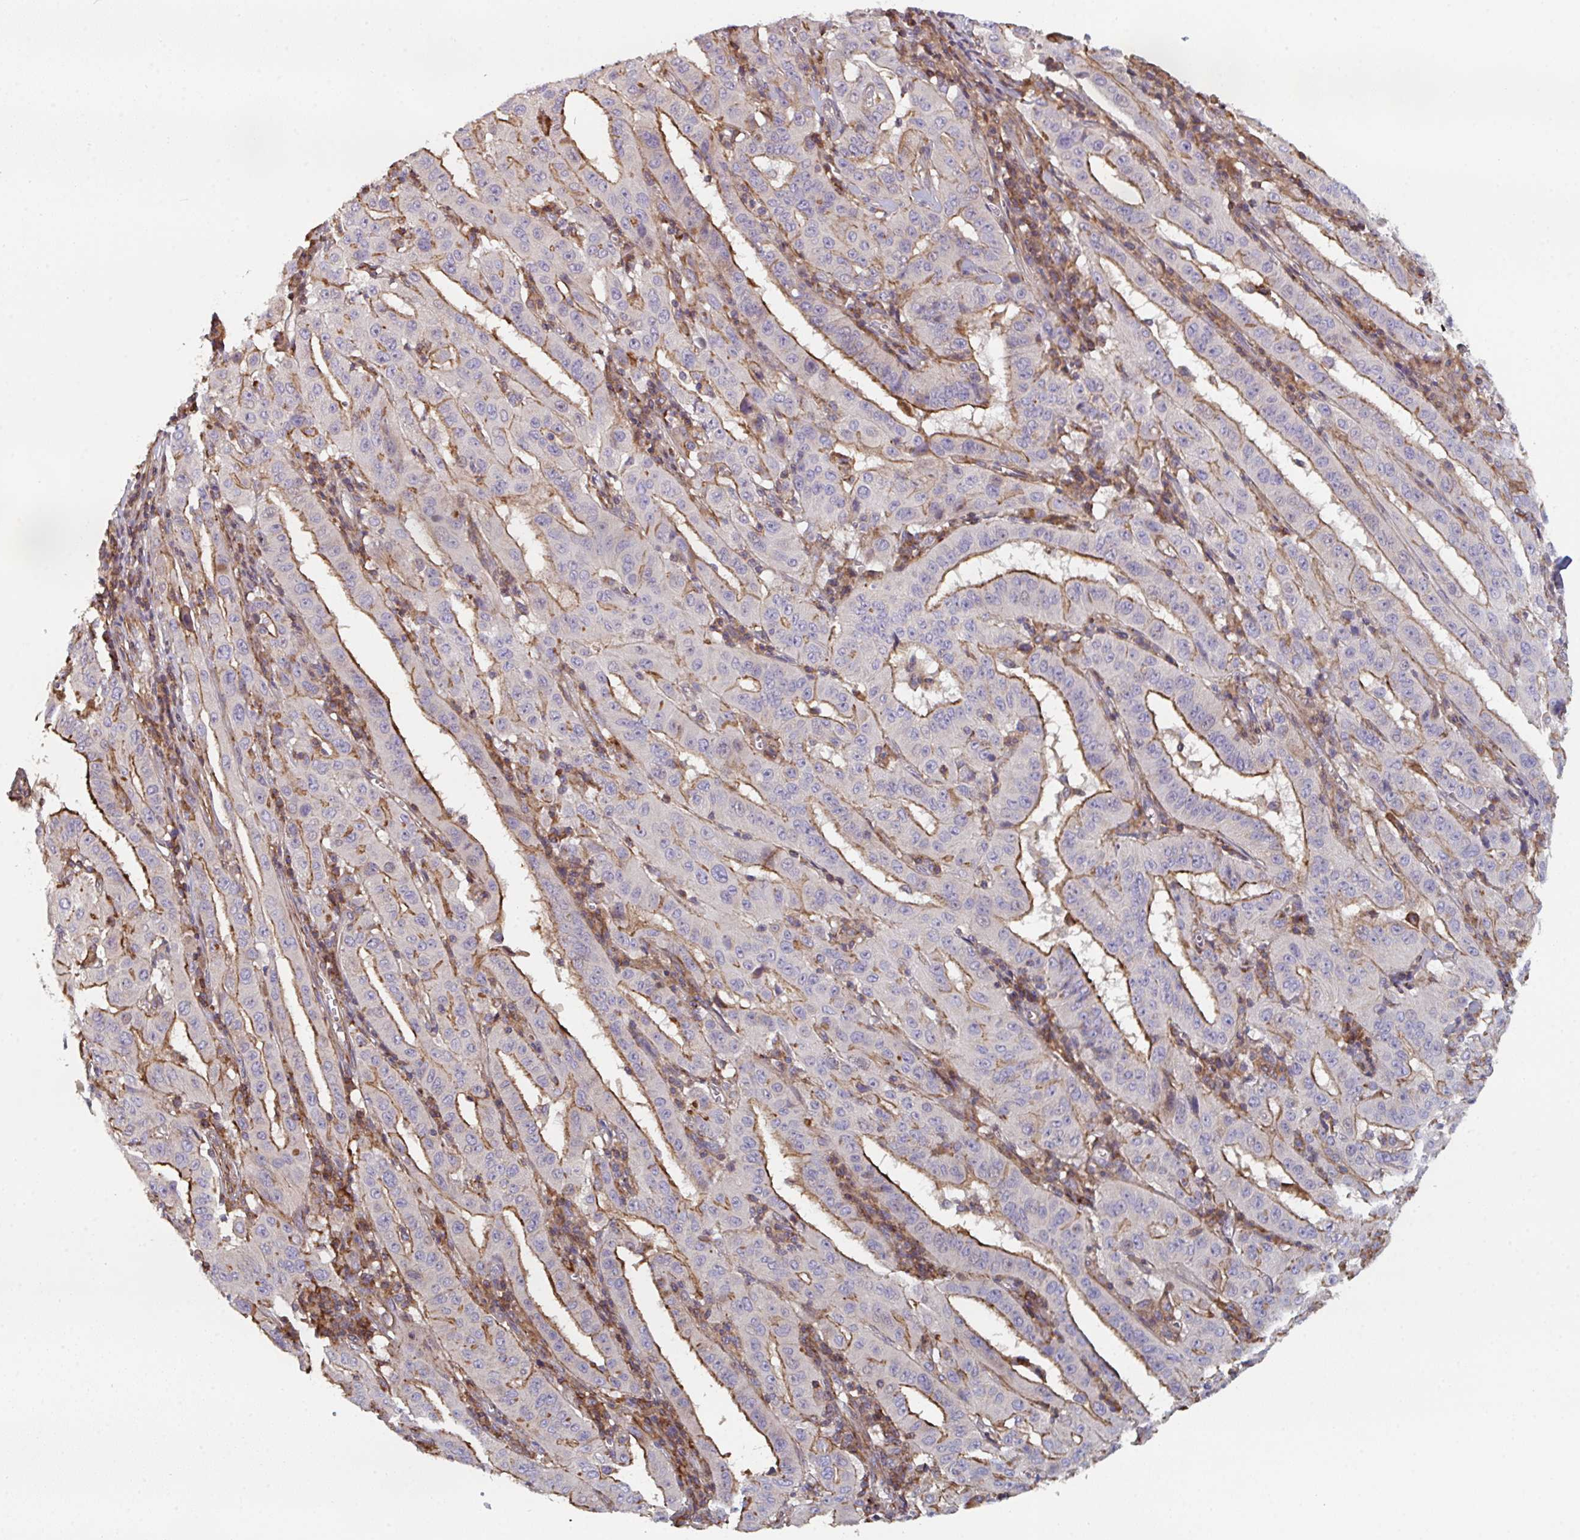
{"staining": {"intensity": "moderate", "quantity": "25%-75%", "location": "cytoplasmic/membranous"}, "tissue": "pancreatic cancer", "cell_type": "Tumor cells", "image_type": "cancer", "snomed": [{"axis": "morphology", "description": "Adenocarcinoma, NOS"}, {"axis": "topography", "description": "Pancreas"}], "caption": "Adenocarcinoma (pancreatic) stained with a protein marker reveals moderate staining in tumor cells.", "gene": "FZD2", "patient": {"sex": "male", "age": 63}}